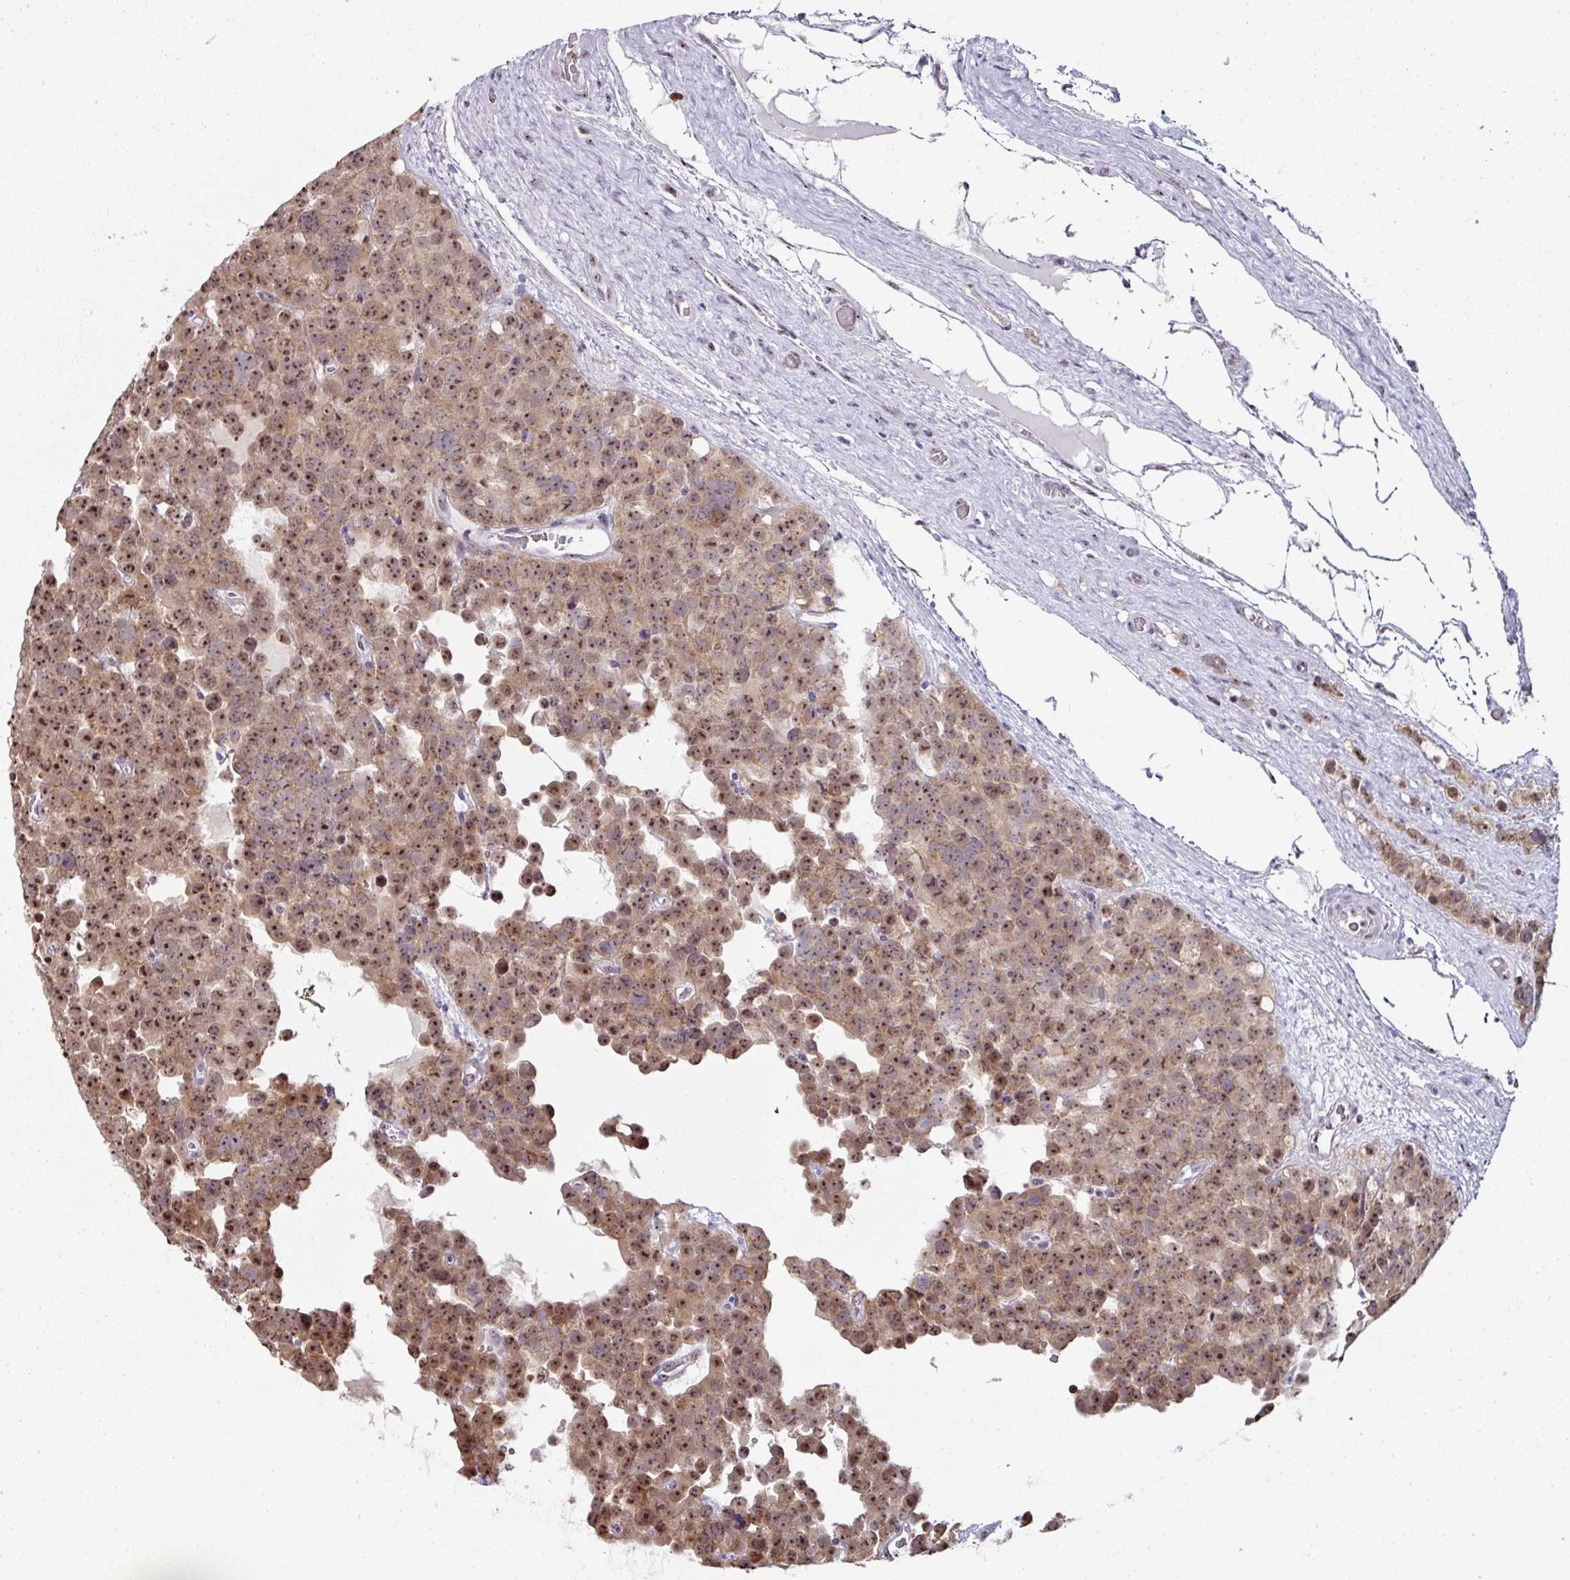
{"staining": {"intensity": "moderate", "quantity": ">75%", "location": "cytoplasmic/membranous,nuclear"}, "tissue": "testis cancer", "cell_type": "Tumor cells", "image_type": "cancer", "snomed": [{"axis": "morphology", "description": "Seminoma, NOS"}, {"axis": "topography", "description": "Testis"}], "caption": "Brown immunohistochemical staining in human testis seminoma shows moderate cytoplasmic/membranous and nuclear positivity in approximately >75% of tumor cells. The staining is performed using DAB brown chromogen to label protein expression. The nuclei are counter-stained blue using hematoxylin.", "gene": "NACC2", "patient": {"sex": "male", "age": 71}}